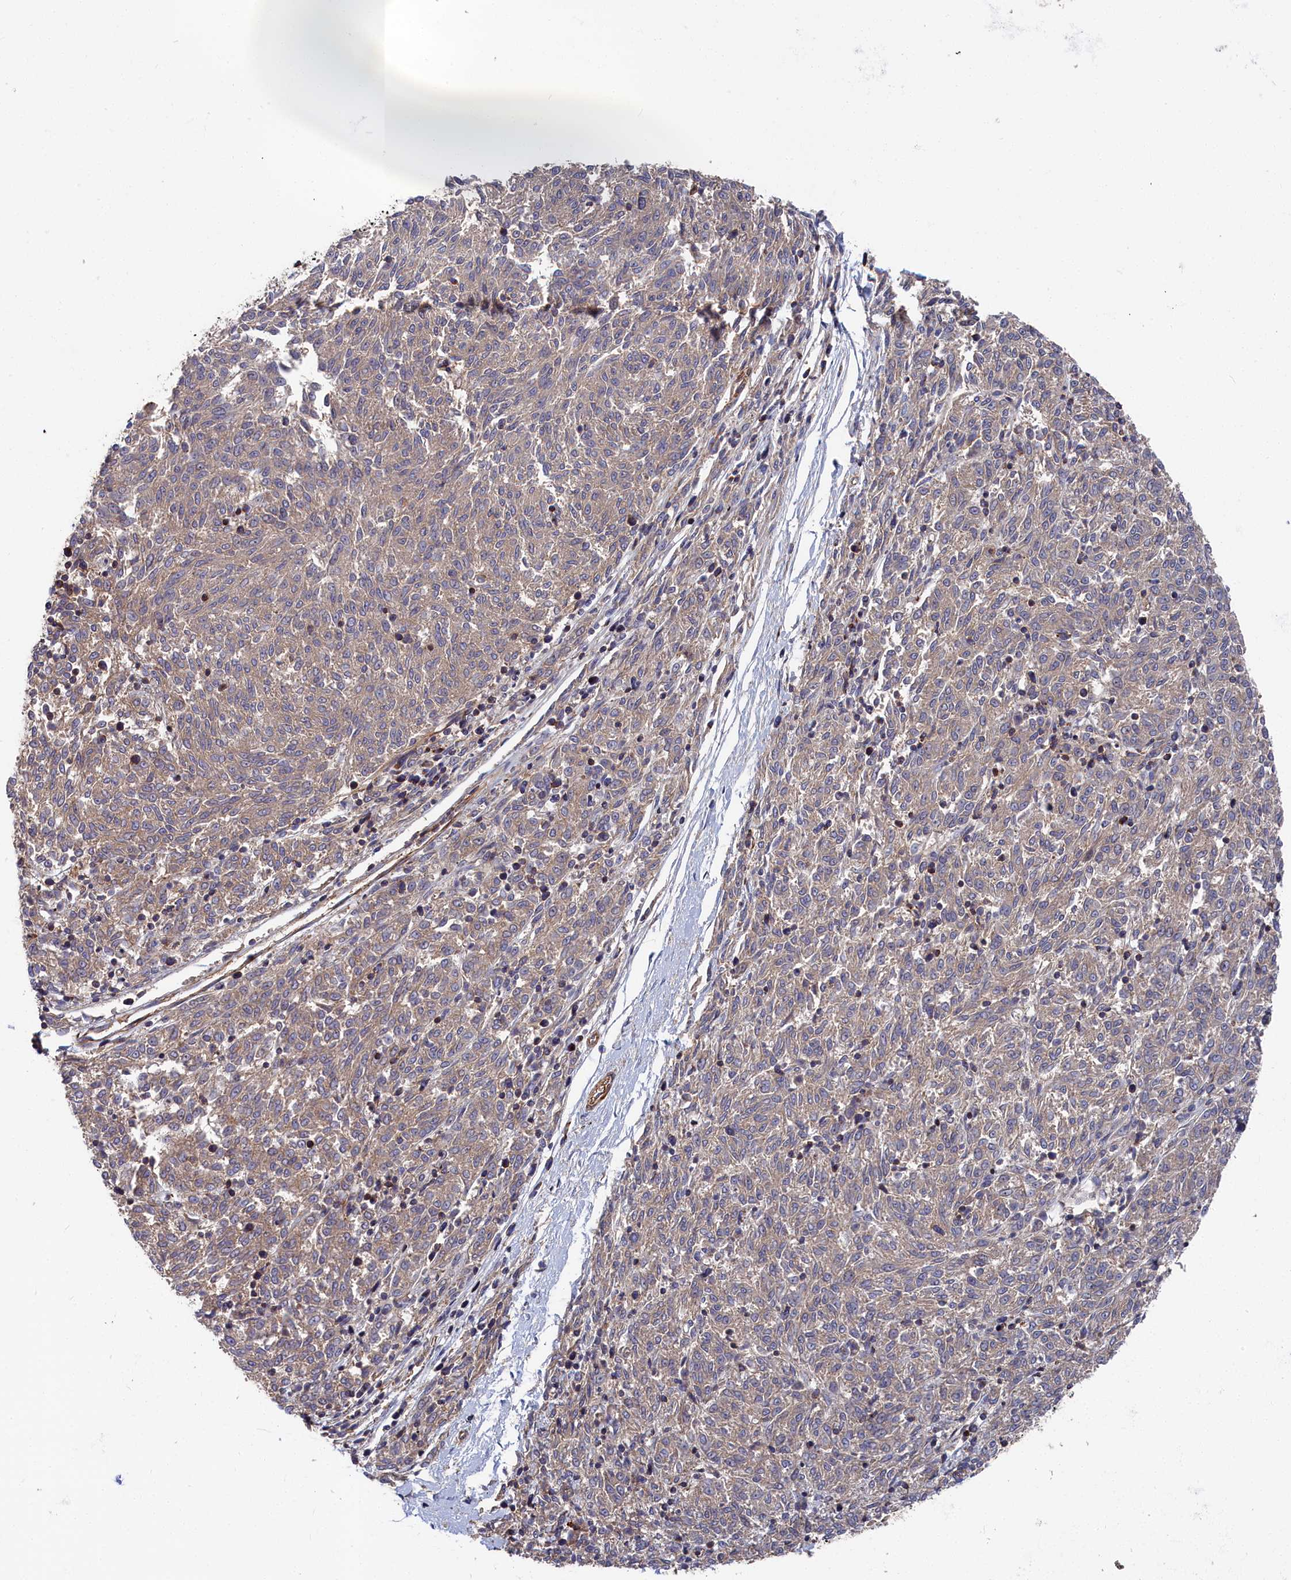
{"staining": {"intensity": "weak", "quantity": "25%-75%", "location": "cytoplasmic/membranous"}, "tissue": "melanoma", "cell_type": "Tumor cells", "image_type": "cancer", "snomed": [{"axis": "morphology", "description": "Malignant melanoma, NOS"}, {"axis": "topography", "description": "Skin"}], "caption": "Approximately 25%-75% of tumor cells in human melanoma demonstrate weak cytoplasmic/membranous protein expression as visualized by brown immunohistochemical staining.", "gene": "LDHD", "patient": {"sex": "female", "age": 72}}